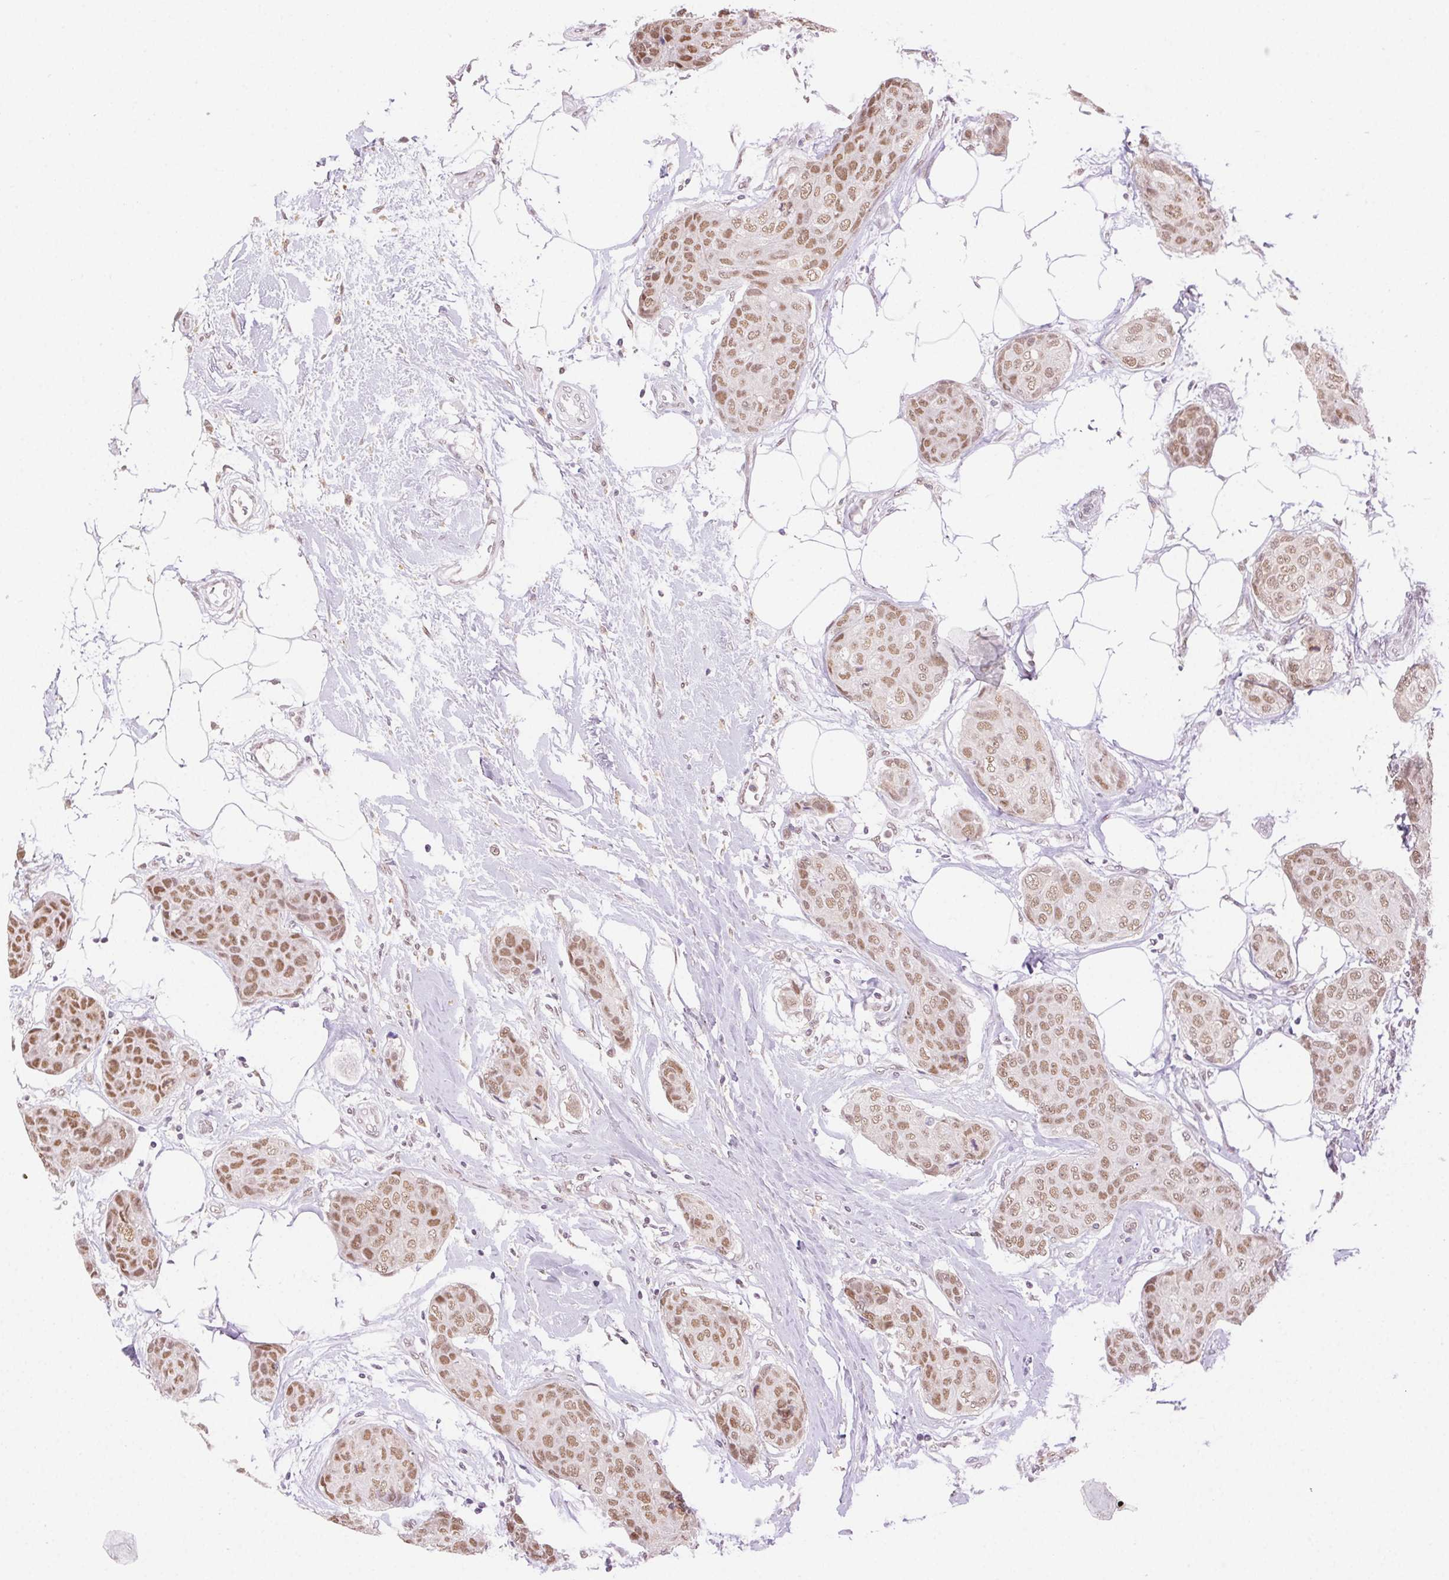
{"staining": {"intensity": "moderate", "quantity": ">75%", "location": "nuclear"}, "tissue": "breast cancer", "cell_type": "Tumor cells", "image_type": "cancer", "snomed": [{"axis": "morphology", "description": "Duct carcinoma"}, {"axis": "topography", "description": "Breast"}], "caption": "Immunohistochemistry (DAB) staining of human breast infiltrating ductal carcinoma displays moderate nuclear protein staining in about >75% of tumor cells.", "gene": "H2AZ2", "patient": {"sex": "female", "age": 80}}